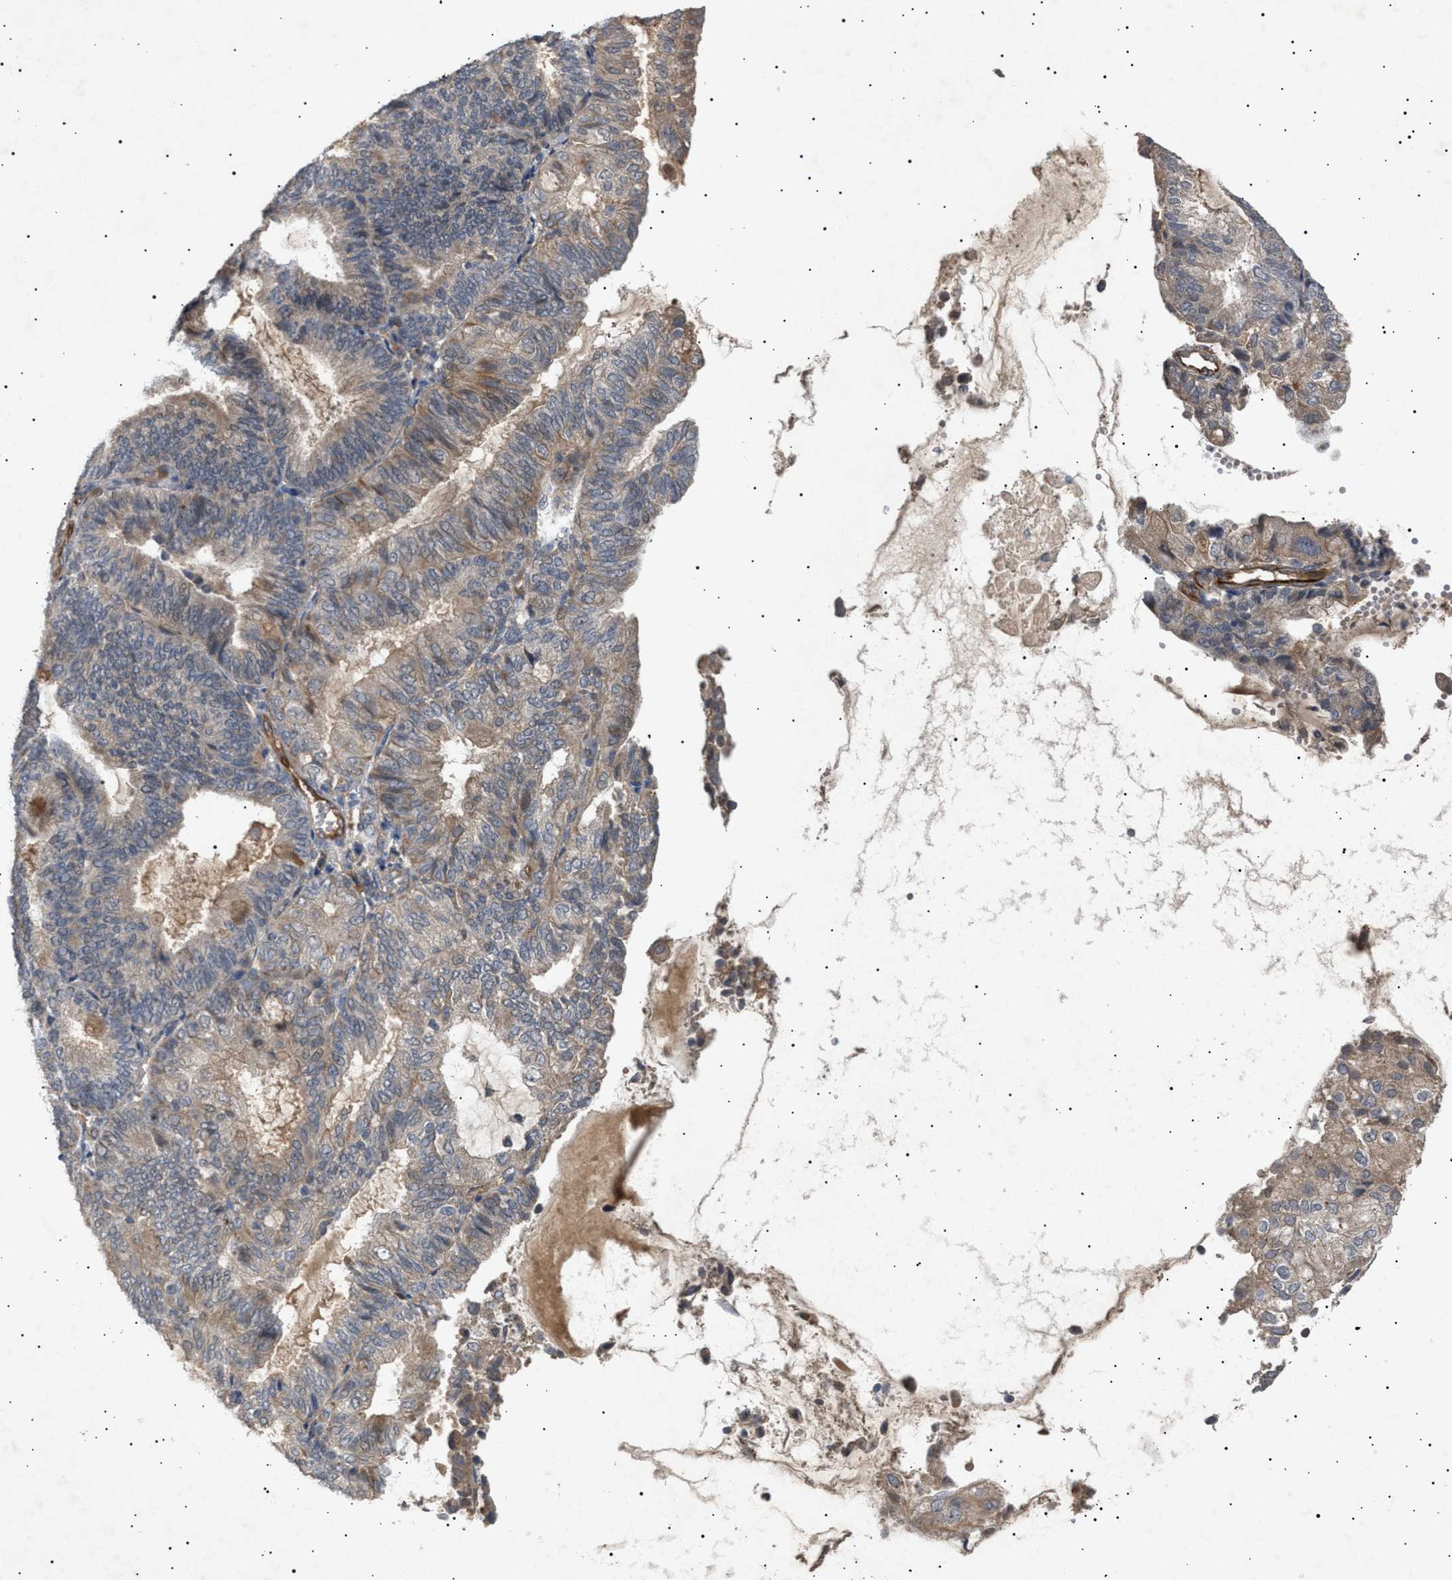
{"staining": {"intensity": "moderate", "quantity": "<25%", "location": "cytoplasmic/membranous"}, "tissue": "endometrial cancer", "cell_type": "Tumor cells", "image_type": "cancer", "snomed": [{"axis": "morphology", "description": "Adenocarcinoma, NOS"}, {"axis": "topography", "description": "Endometrium"}], "caption": "Immunohistochemistry micrograph of neoplastic tissue: human endometrial cancer (adenocarcinoma) stained using immunohistochemistry (IHC) reveals low levels of moderate protein expression localized specifically in the cytoplasmic/membranous of tumor cells, appearing as a cytoplasmic/membranous brown color.", "gene": "SIRT5", "patient": {"sex": "female", "age": 81}}